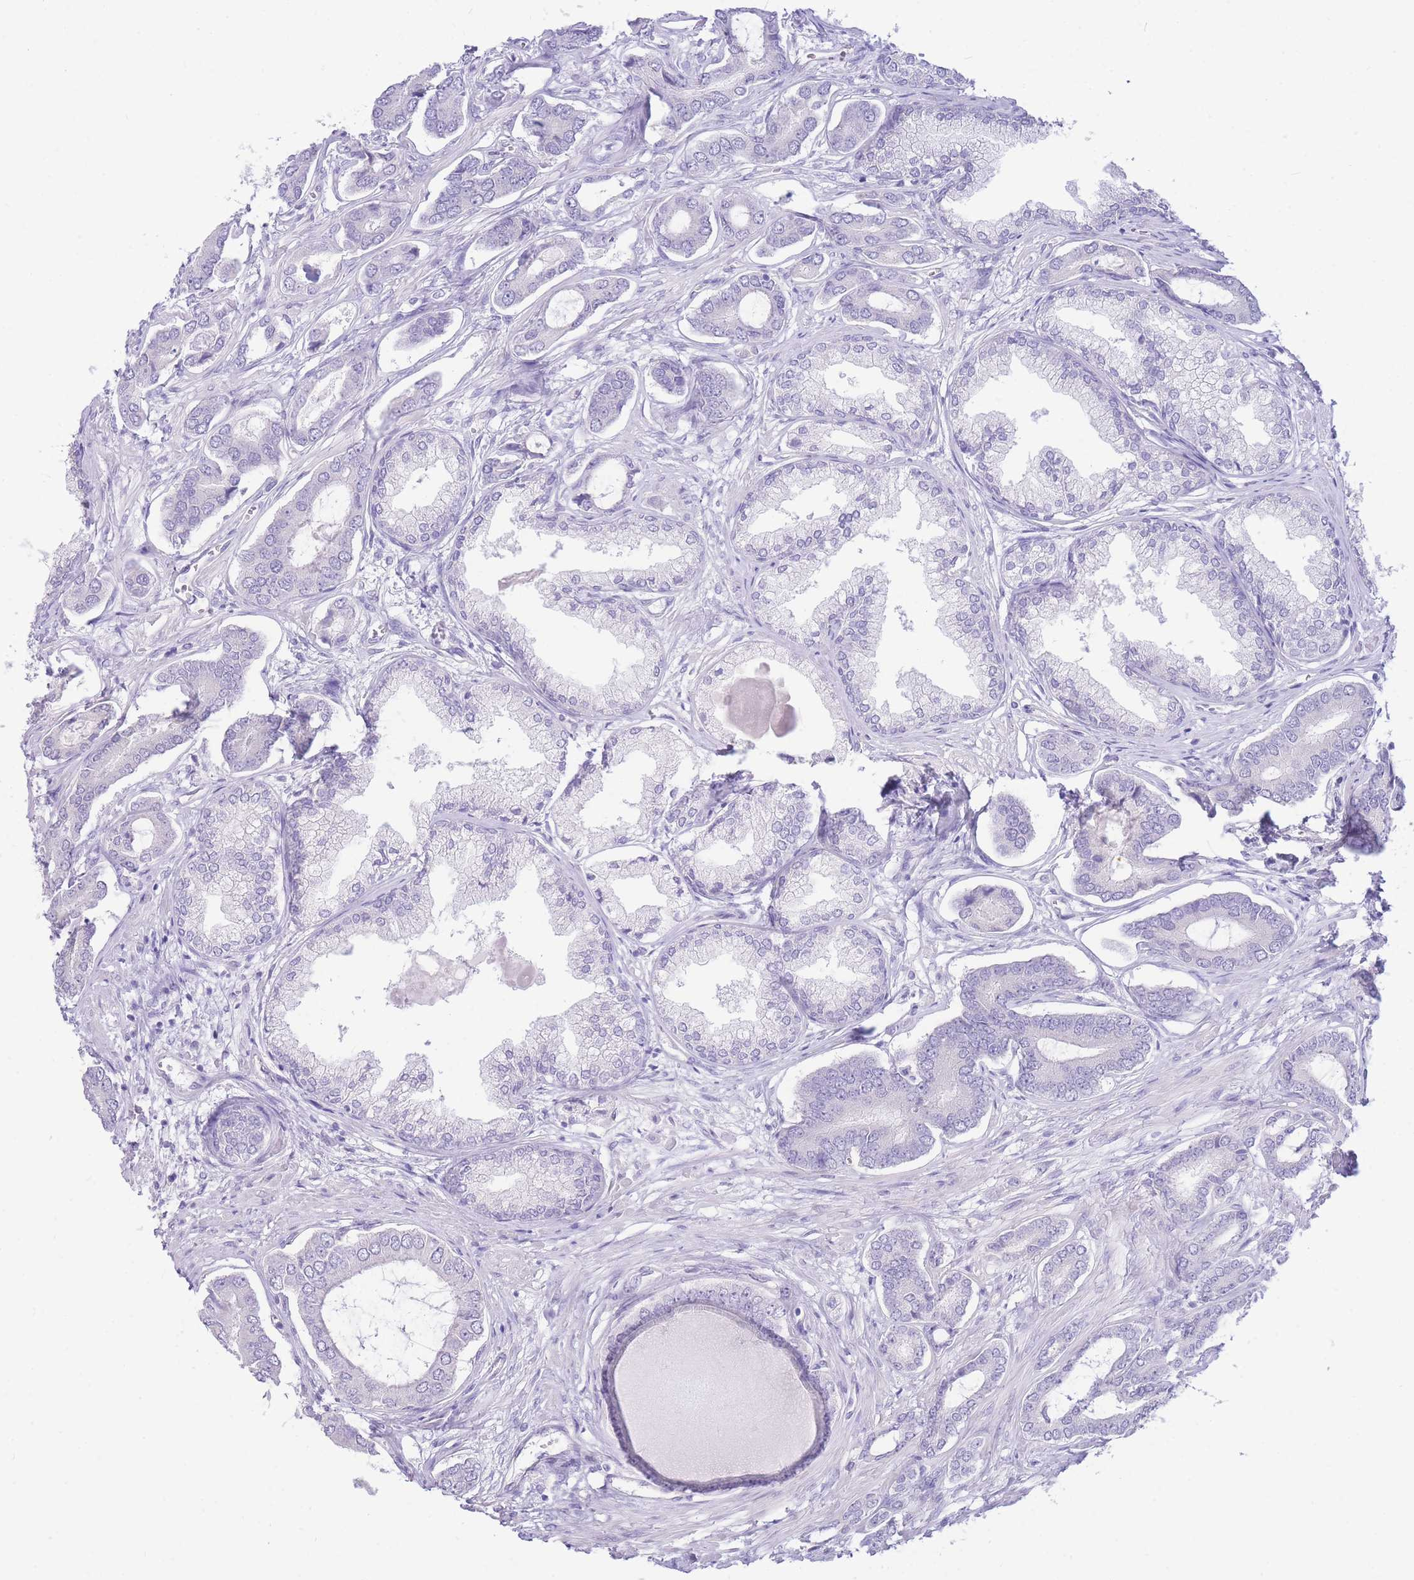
{"staining": {"intensity": "negative", "quantity": "none", "location": "none"}, "tissue": "prostate cancer", "cell_type": "Tumor cells", "image_type": "cancer", "snomed": [{"axis": "morphology", "description": "Adenocarcinoma, NOS"}, {"axis": "topography", "description": "Prostate and seminal vesicle, NOS"}], "caption": "High magnification brightfield microscopy of adenocarcinoma (prostate) stained with DAB (3,3'-diaminobenzidine) (brown) and counterstained with hematoxylin (blue): tumor cells show no significant positivity.", "gene": "ZNF311", "patient": {"sex": "male", "age": 76}}